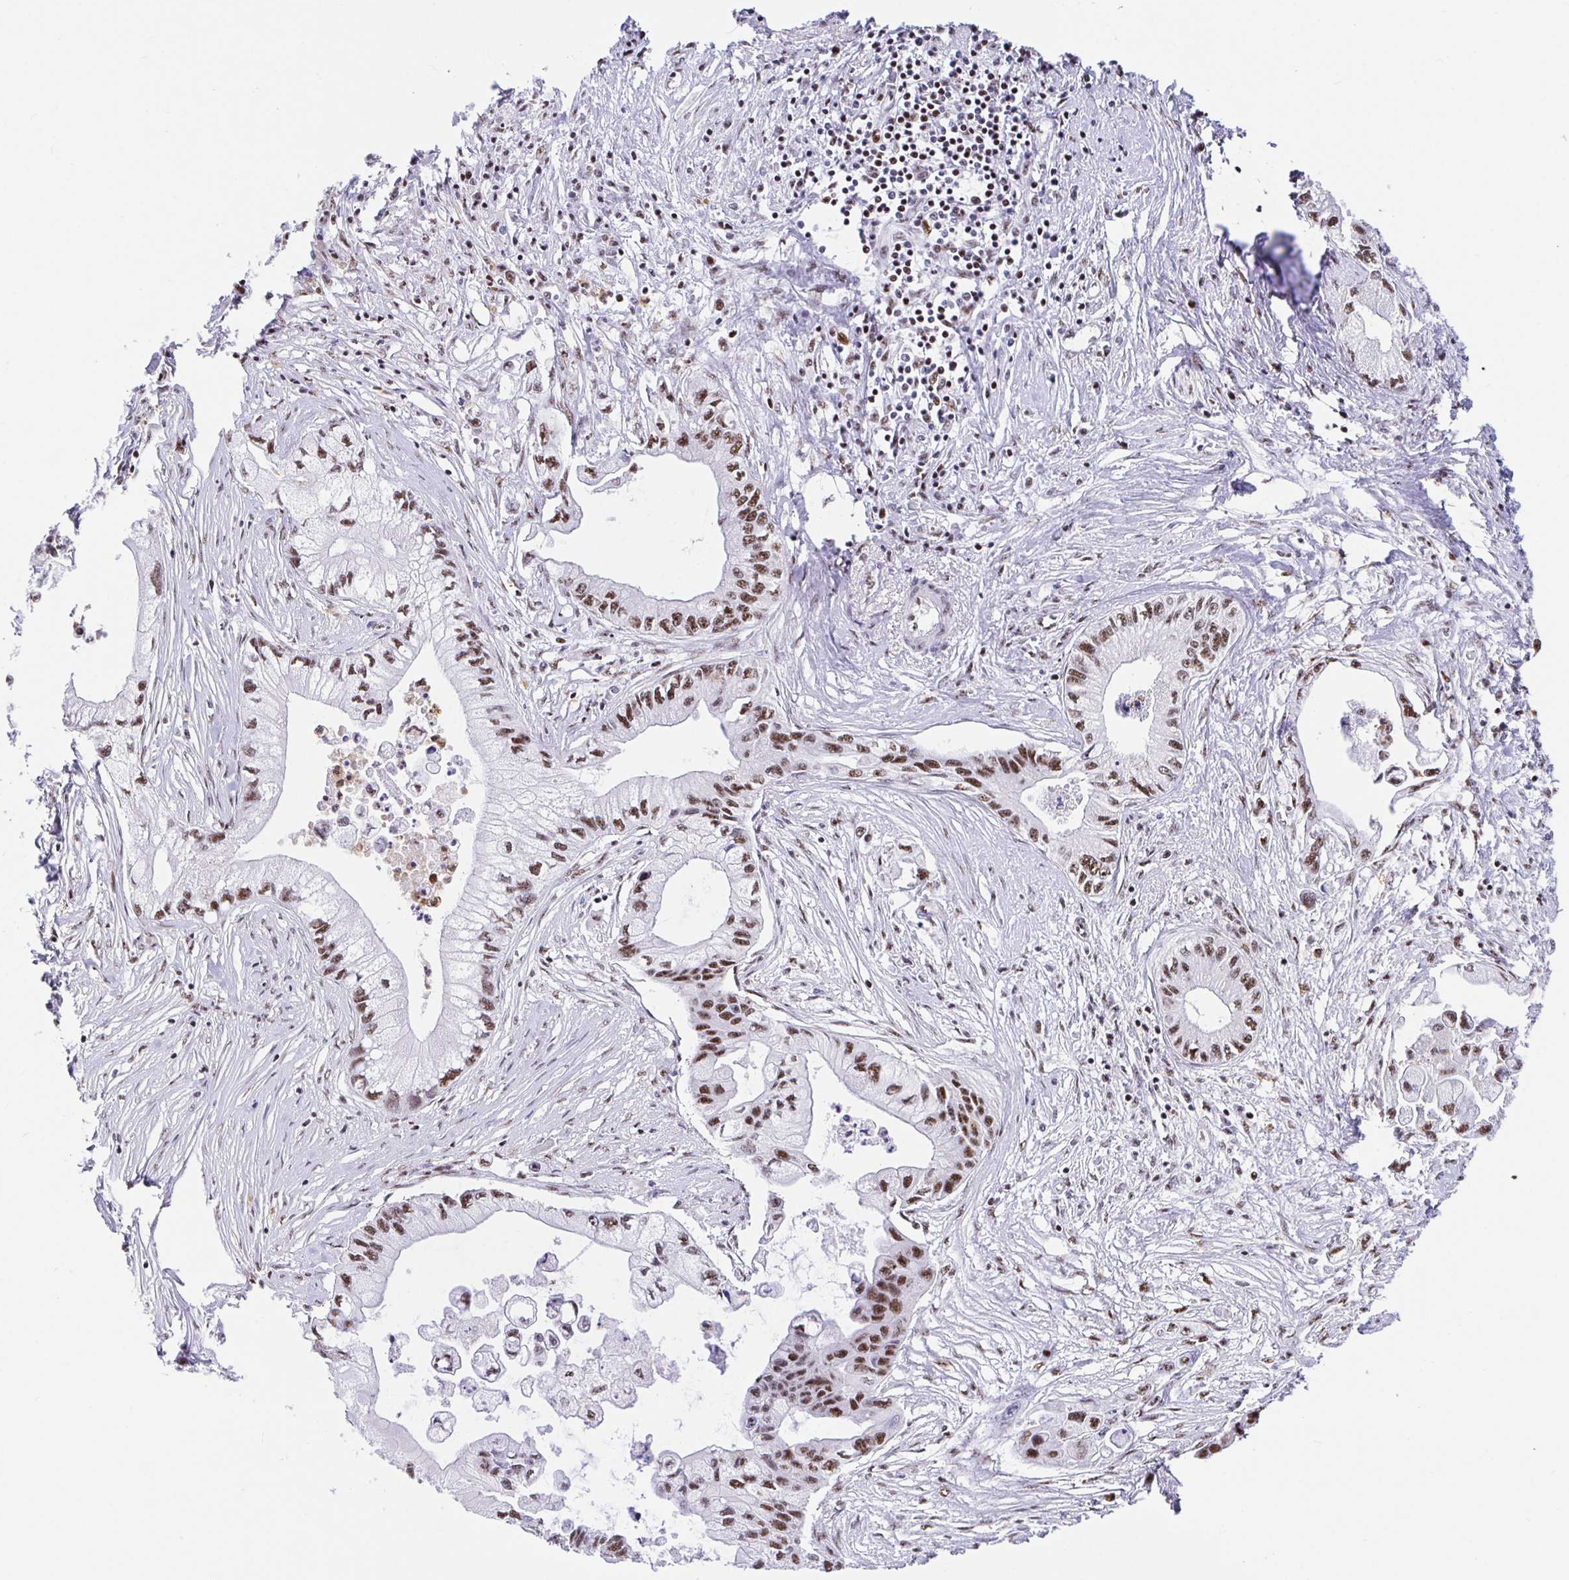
{"staining": {"intensity": "moderate", "quantity": ">75%", "location": "nuclear"}, "tissue": "pancreatic cancer", "cell_type": "Tumor cells", "image_type": "cancer", "snomed": [{"axis": "morphology", "description": "Adenocarcinoma, NOS"}, {"axis": "topography", "description": "Pancreas"}], "caption": "About >75% of tumor cells in pancreatic cancer display moderate nuclear protein staining as visualized by brown immunohistochemical staining.", "gene": "SETD5", "patient": {"sex": "male", "age": 61}}